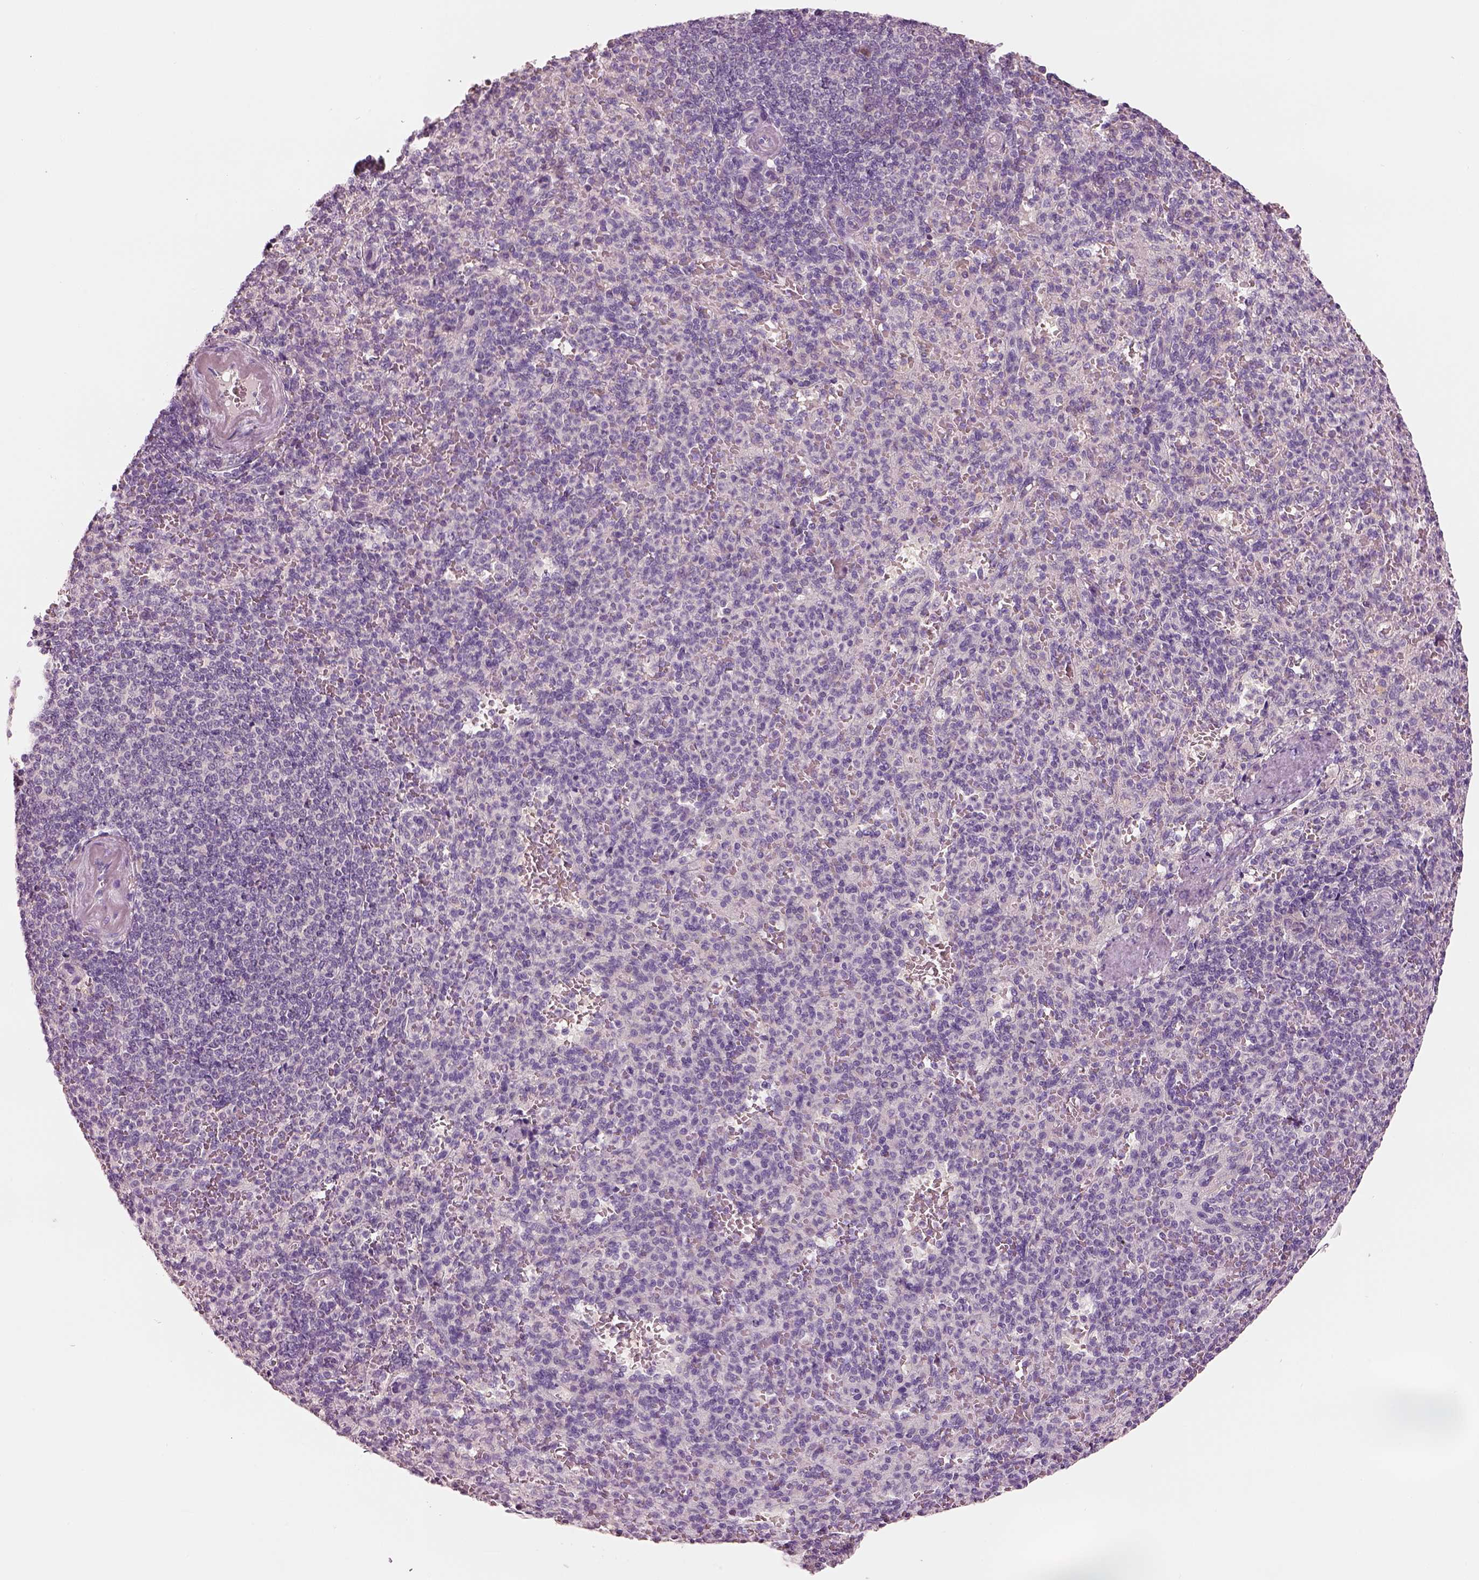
{"staining": {"intensity": "negative", "quantity": "none", "location": "none"}, "tissue": "spleen", "cell_type": "Cells in red pulp", "image_type": "normal", "snomed": [{"axis": "morphology", "description": "Normal tissue, NOS"}, {"axis": "topography", "description": "Spleen"}], "caption": "Cells in red pulp show no significant expression in normal spleen. (Brightfield microscopy of DAB (3,3'-diaminobenzidine) immunohistochemistry at high magnification).", "gene": "ELSPBP1", "patient": {"sex": "female", "age": 74}}